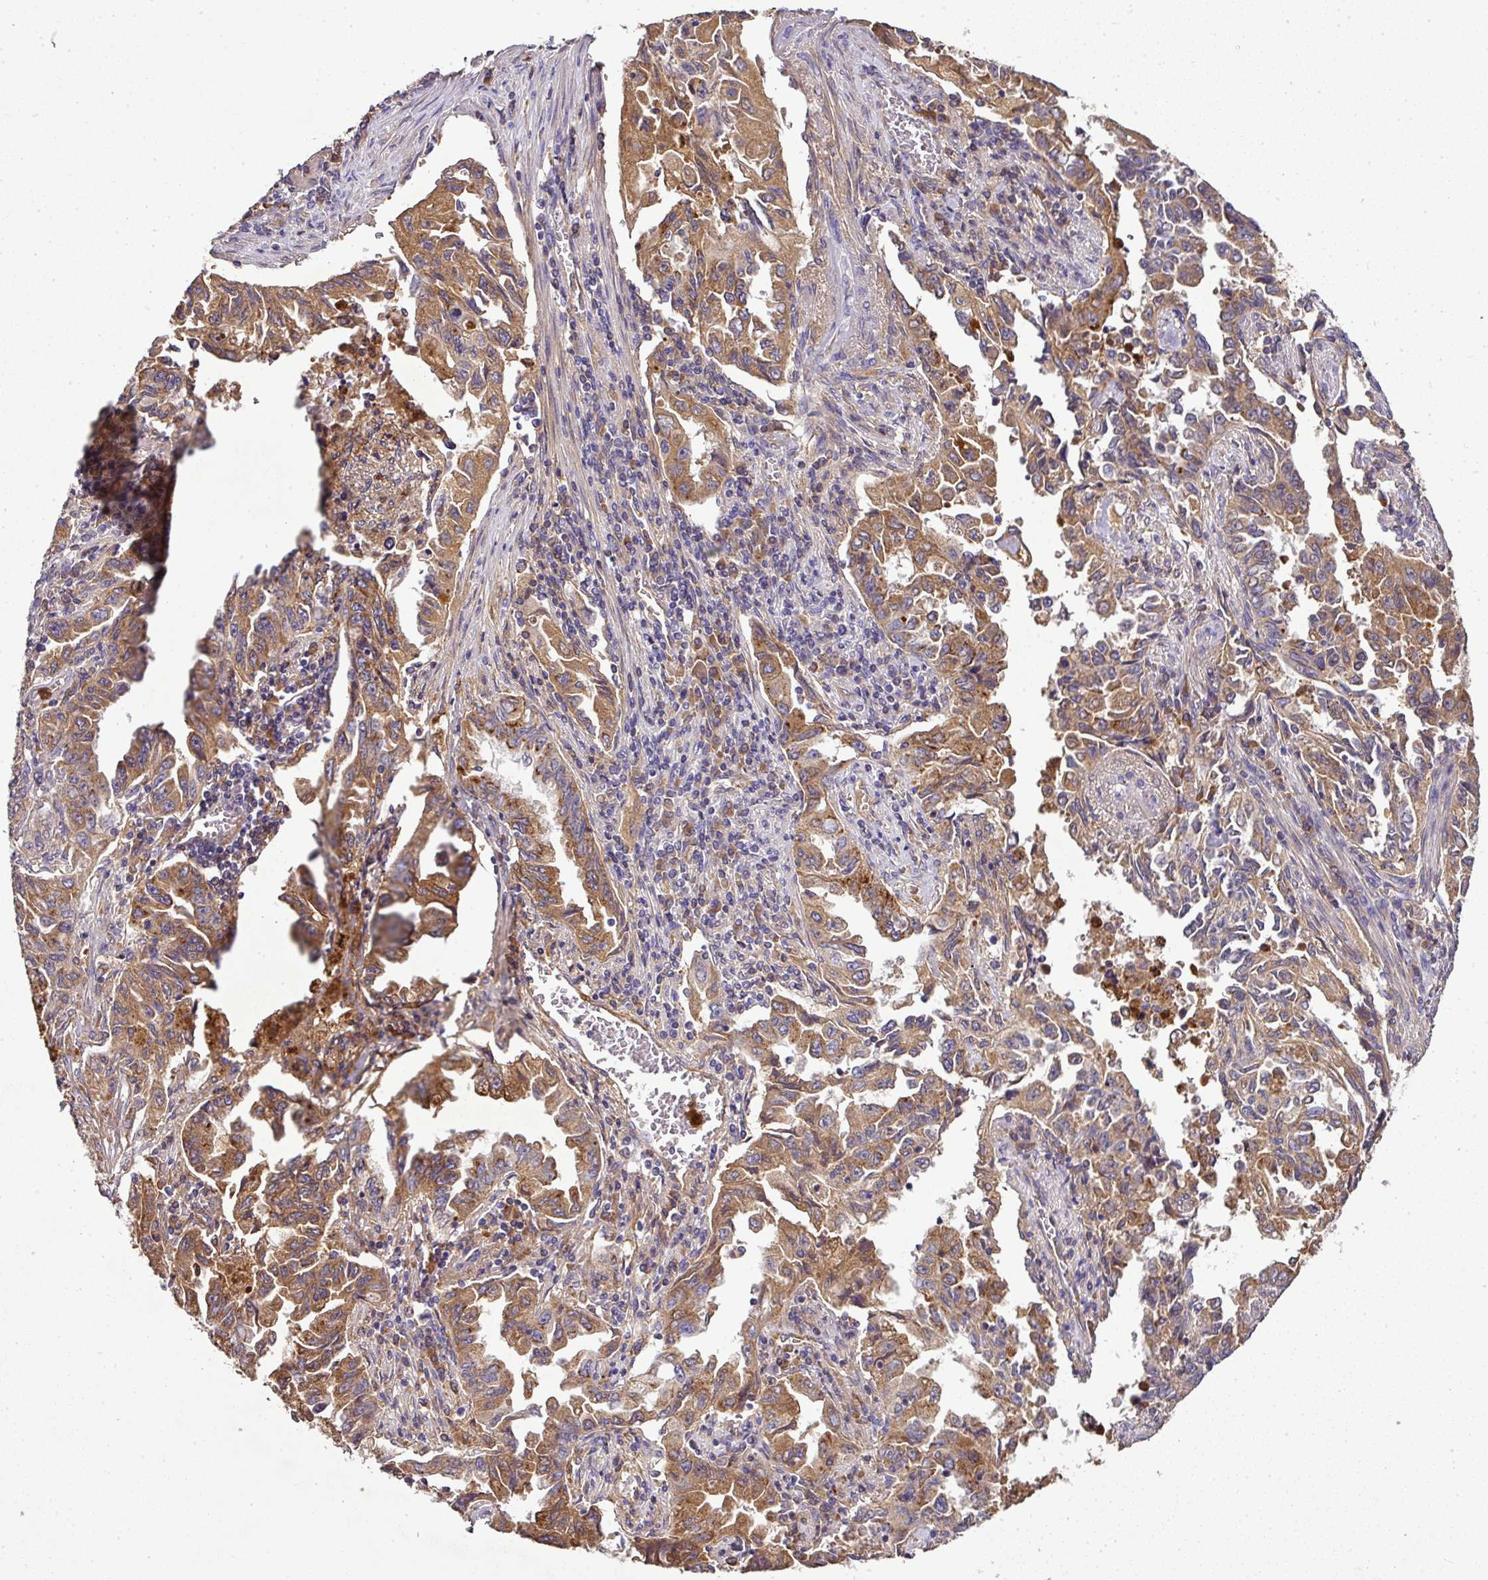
{"staining": {"intensity": "moderate", "quantity": "25%-75%", "location": "cytoplasmic/membranous"}, "tissue": "lung cancer", "cell_type": "Tumor cells", "image_type": "cancer", "snomed": [{"axis": "morphology", "description": "Adenocarcinoma, NOS"}, {"axis": "topography", "description": "Lung"}], "caption": "A photomicrograph showing moderate cytoplasmic/membranous staining in about 25%-75% of tumor cells in adenocarcinoma (lung), as visualized by brown immunohistochemical staining.", "gene": "CAB39L", "patient": {"sex": "female", "age": 51}}